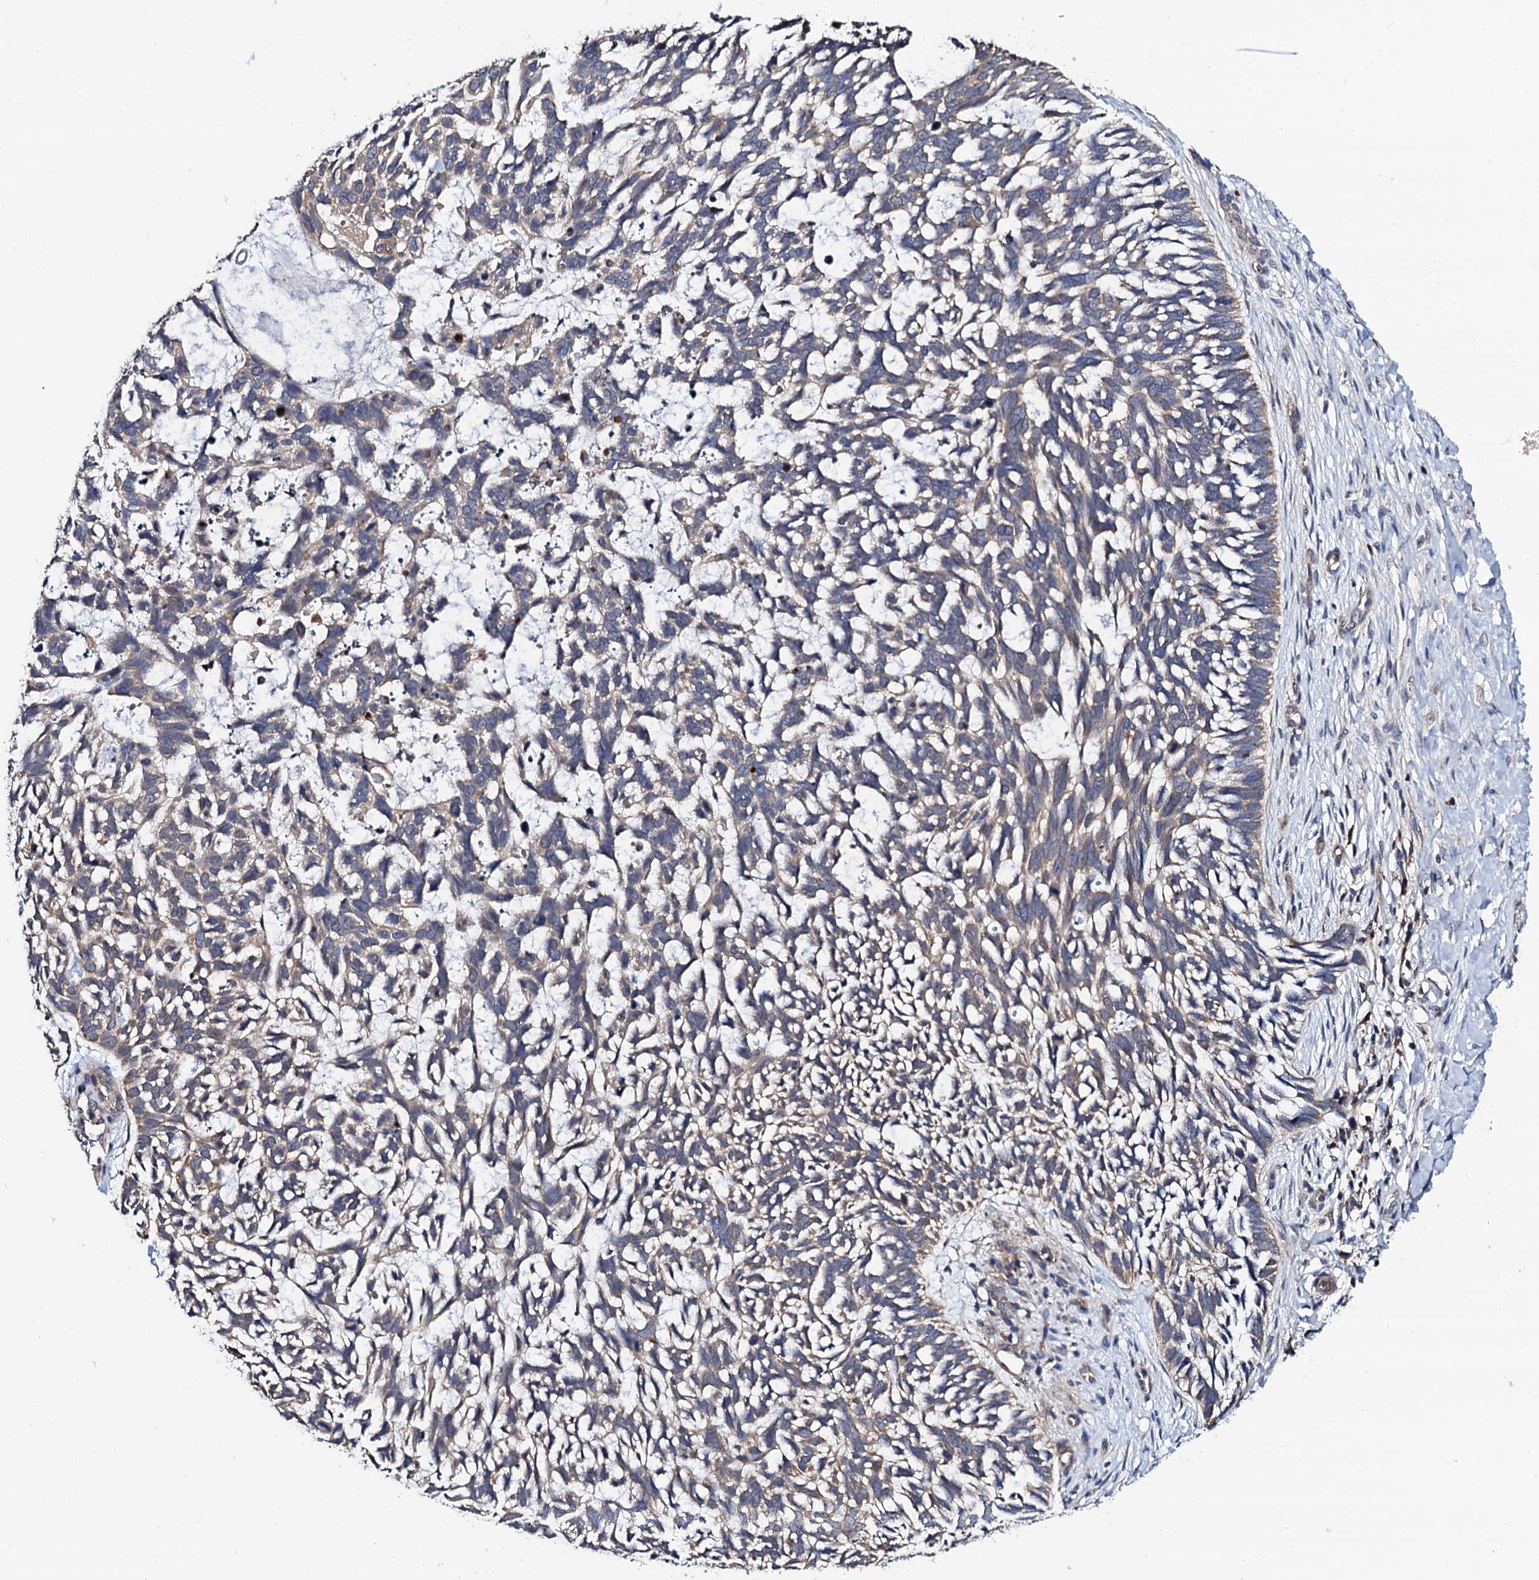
{"staining": {"intensity": "weak", "quantity": ">75%", "location": "cytoplasmic/membranous"}, "tissue": "skin cancer", "cell_type": "Tumor cells", "image_type": "cancer", "snomed": [{"axis": "morphology", "description": "Basal cell carcinoma"}, {"axis": "topography", "description": "Skin"}], "caption": "Immunohistochemistry staining of basal cell carcinoma (skin), which reveals low levels of weak cytoplasmic/membranous expression in about >75% of tumor cells indicating weak cytoplasmic/membranous protein expression. The staining was performed using DAB (brown) for protein detection and nuclei were counterstained in hematoxylin (blue).", "gene": "COG4", "patient": {"sex": "male", "age": 88}}